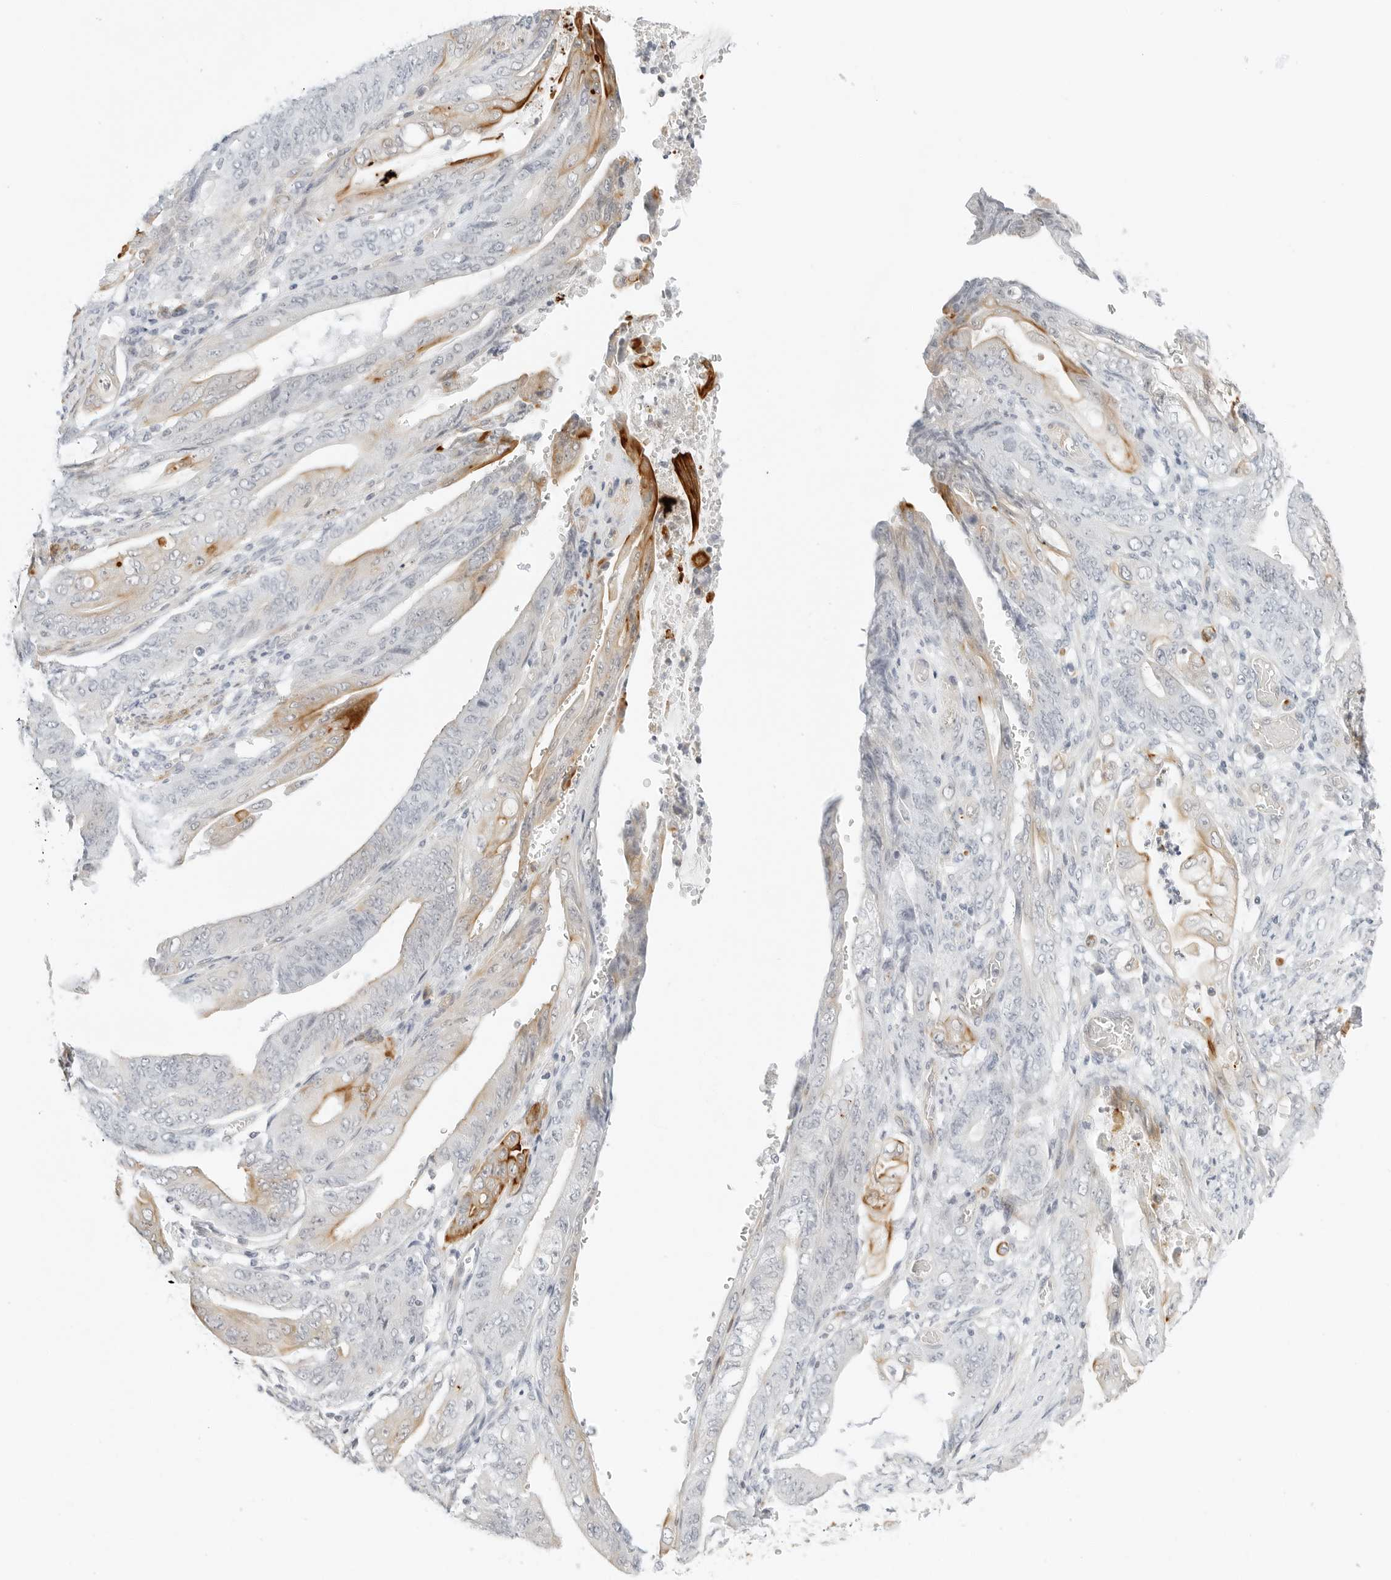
{"staining": {"intensity": "moderate", "quantity": "<25%", "location": "cytoplasmic/membranous"}, "tissue": "stomach cancer", "cell_type": "Tumor cells", "image_type": "cancer", "snomed": [{"axis": "morphology", "description": "Adenocarcinoma, NOS"}, {"axis": "topography", "description": "Stomach"}], "caption": "A histopathology image showing moderate cytoplasmic/membranous expression in about <25% of tumor cells in stomach cancer (adenocarcinoma), as visualized by brown immunohistochemical staining.", "gene": "IQCC", "patient": {"sex": "female", "age": 73}}